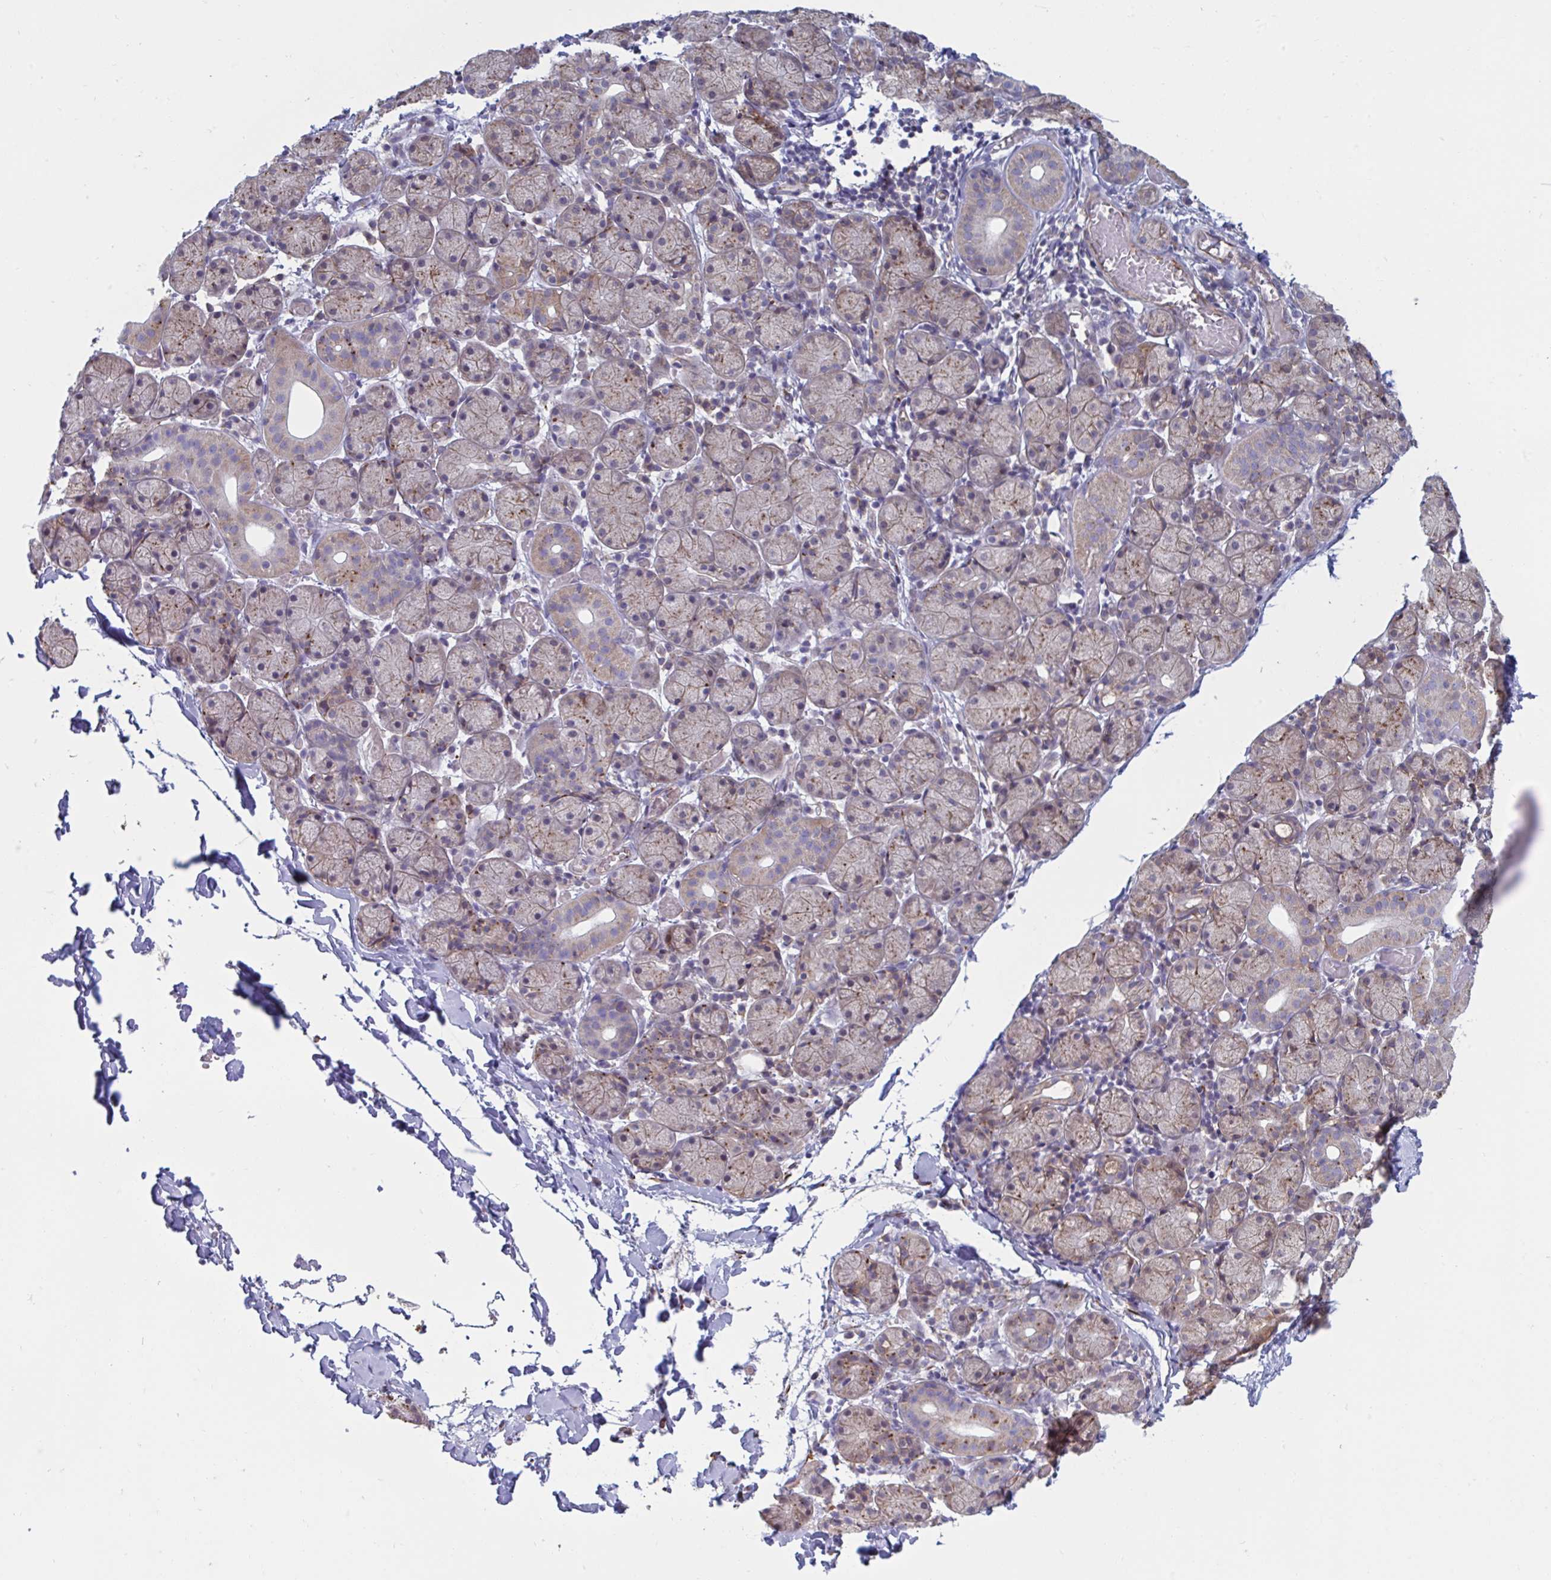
{"staining": {"intensity": "moderate", "quantity": "25%-75%", "location": "cytoplasmic/membranous"}, "tissue": "salivary gland", "cell_type": "Glandular cells", "image_type": "normal", "snomed": [{"axis": "morphology", "description": "Normal tissue, NOS"}, {"axis": "topography", "description": "Salivary gland"}], "caption": "About 25%-75% of glandular cells in benign salivary gland show moderate cytoplasmic/membranous protein expression as visualized by brown immunohistochemical staining.", "gene": "SLC9A6", "patient": {"sex": "female", "age": 24}}